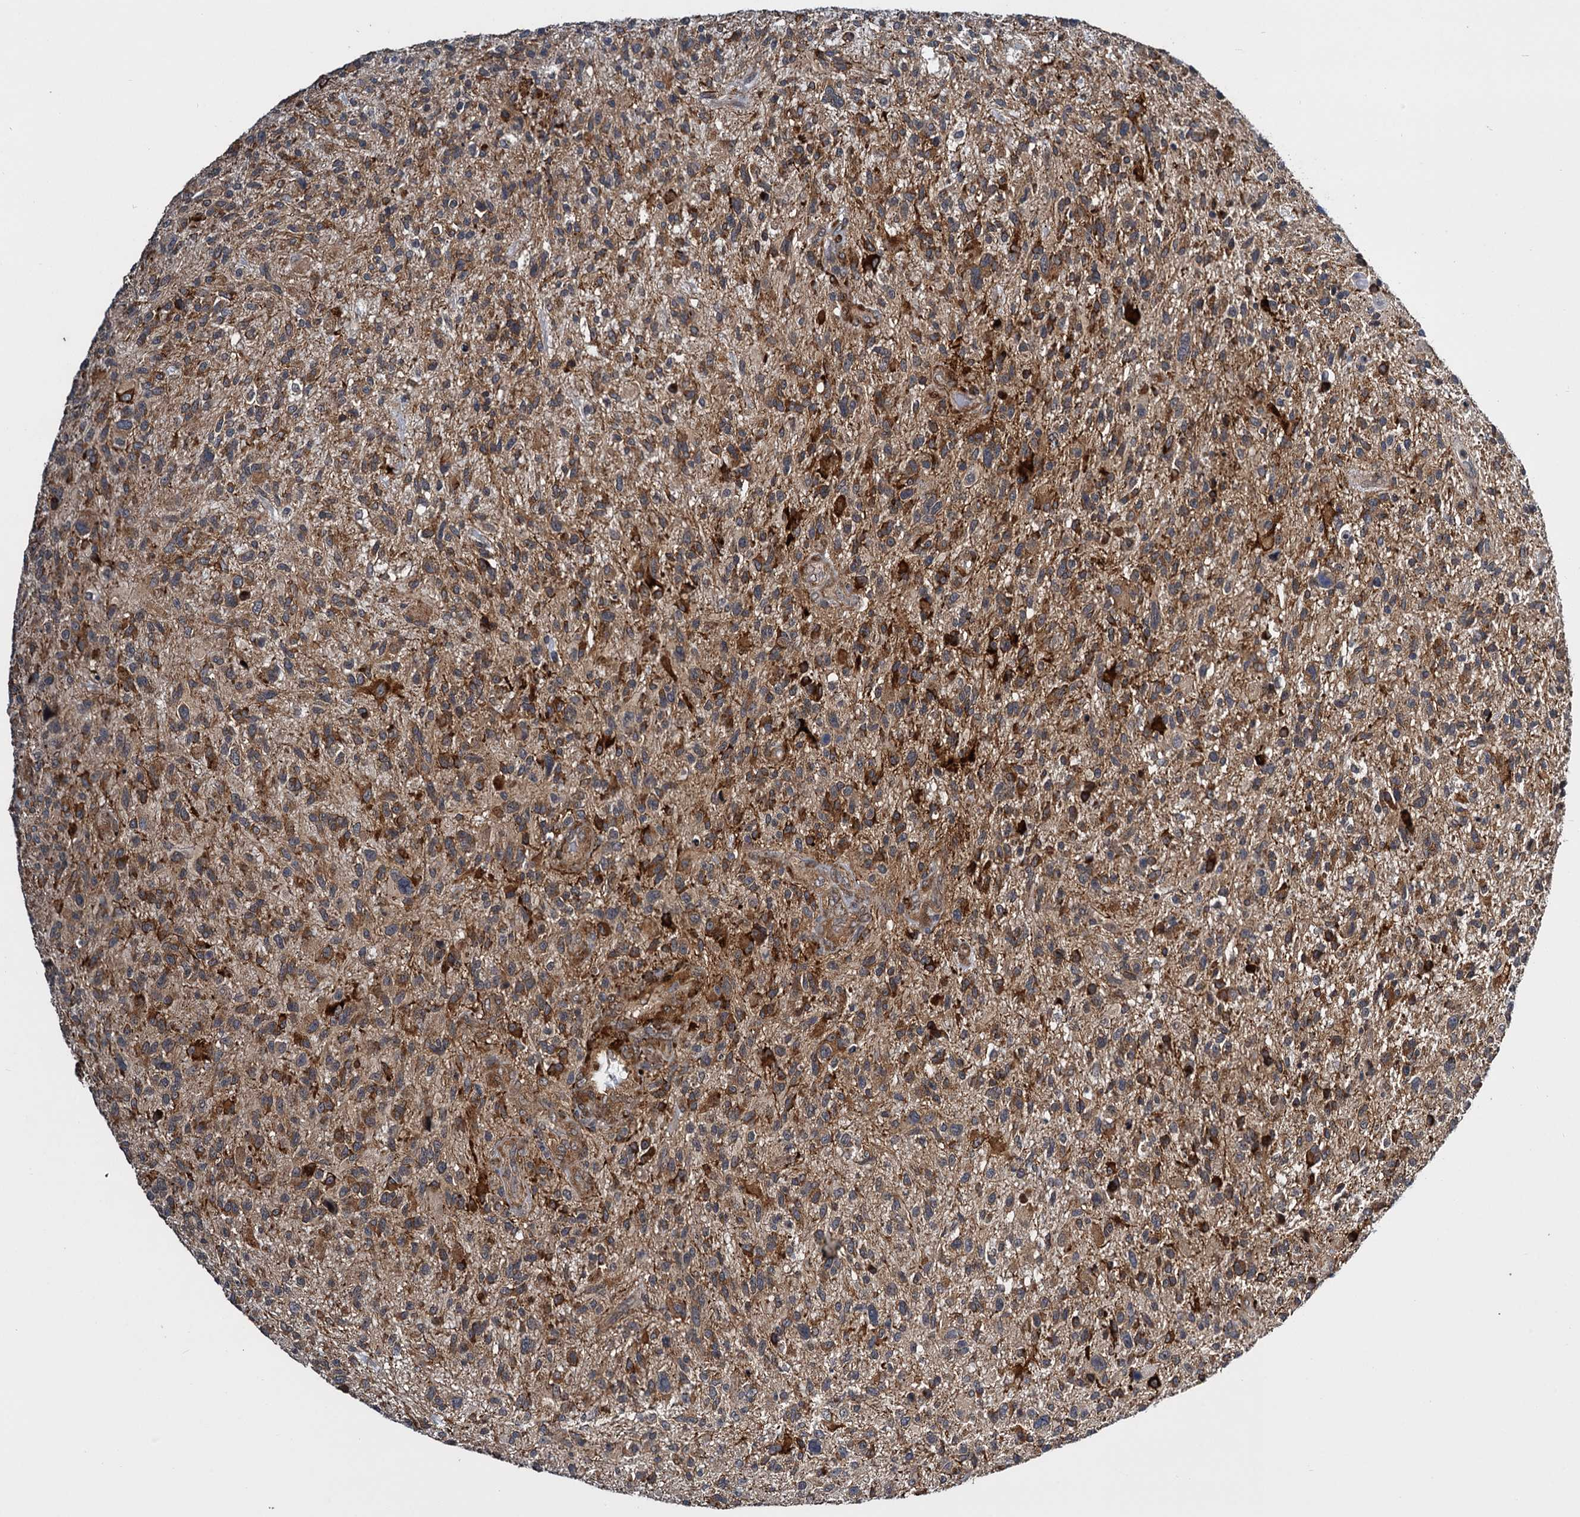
{"staining": {"intensity": "moderate", "quantity": ">75%", "location": "cytoplasmic/membranous"}, "tissue": "glioma", "cell_type": "Tumor cells", "image_type": "cancer", "snomed": [{"axis": "morphology", "description": "Glioma, malignant, High grade"}, {"axis": "topography", "description": "Brain"}], "caption": "Glioma stained for a protein displays moderate cytoplasmic/membranous positivity in tumor cells. The staining was performed using DAB to visualize the protein expression in brown, while the nuclei were stained in blue with hematoxylin (Magnification: 20x).", "gene": "ARHGAP42", "patient": {"sex": "male", "age": 47}}